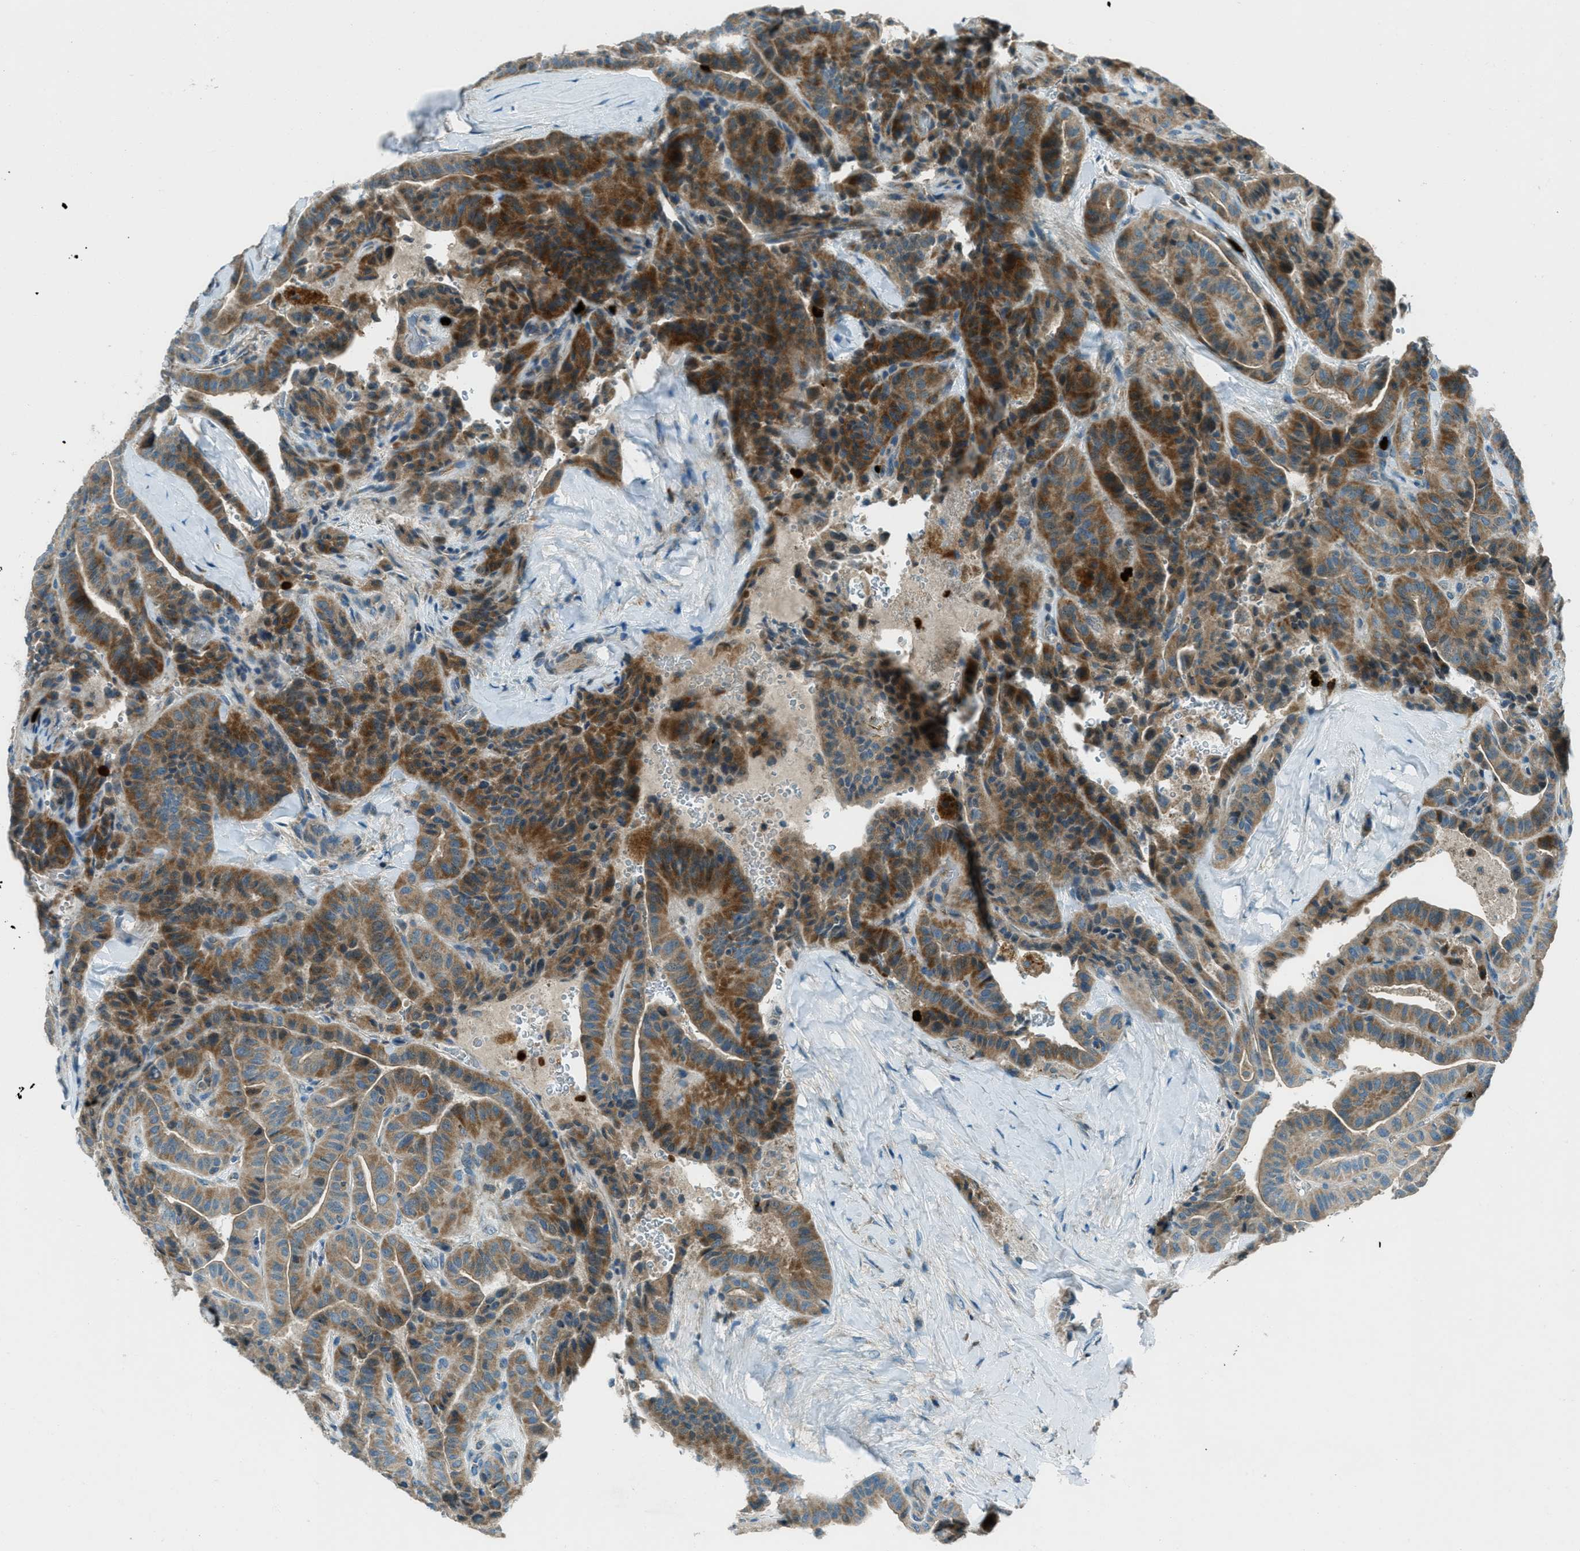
{"staining": {"intensity": "moderate", "quantity": ">75%", "location": "cytoplasmic/membranous"}, "tissue": "thyroid cancer", "cell_type": "Tumor cells", "image_type": "cancer", "snomed": [{"axis": "morphology", "description": "Papillary adenocarcinoma, NOS"}, {"axis": "topography", "description": "Thyroid gland"}], "caption": "Immunohistochemistry (IHC) (DAB (3,3'-diaminobenzidine)) staining of human papillary adenocarcinoma (thyroid) demonstrates moderate cytoplasmic/membranous protein expression in approximately >75% of tumor cells.", "gene": "FAR1", "patient": {"sex": "male", "age": 77}}